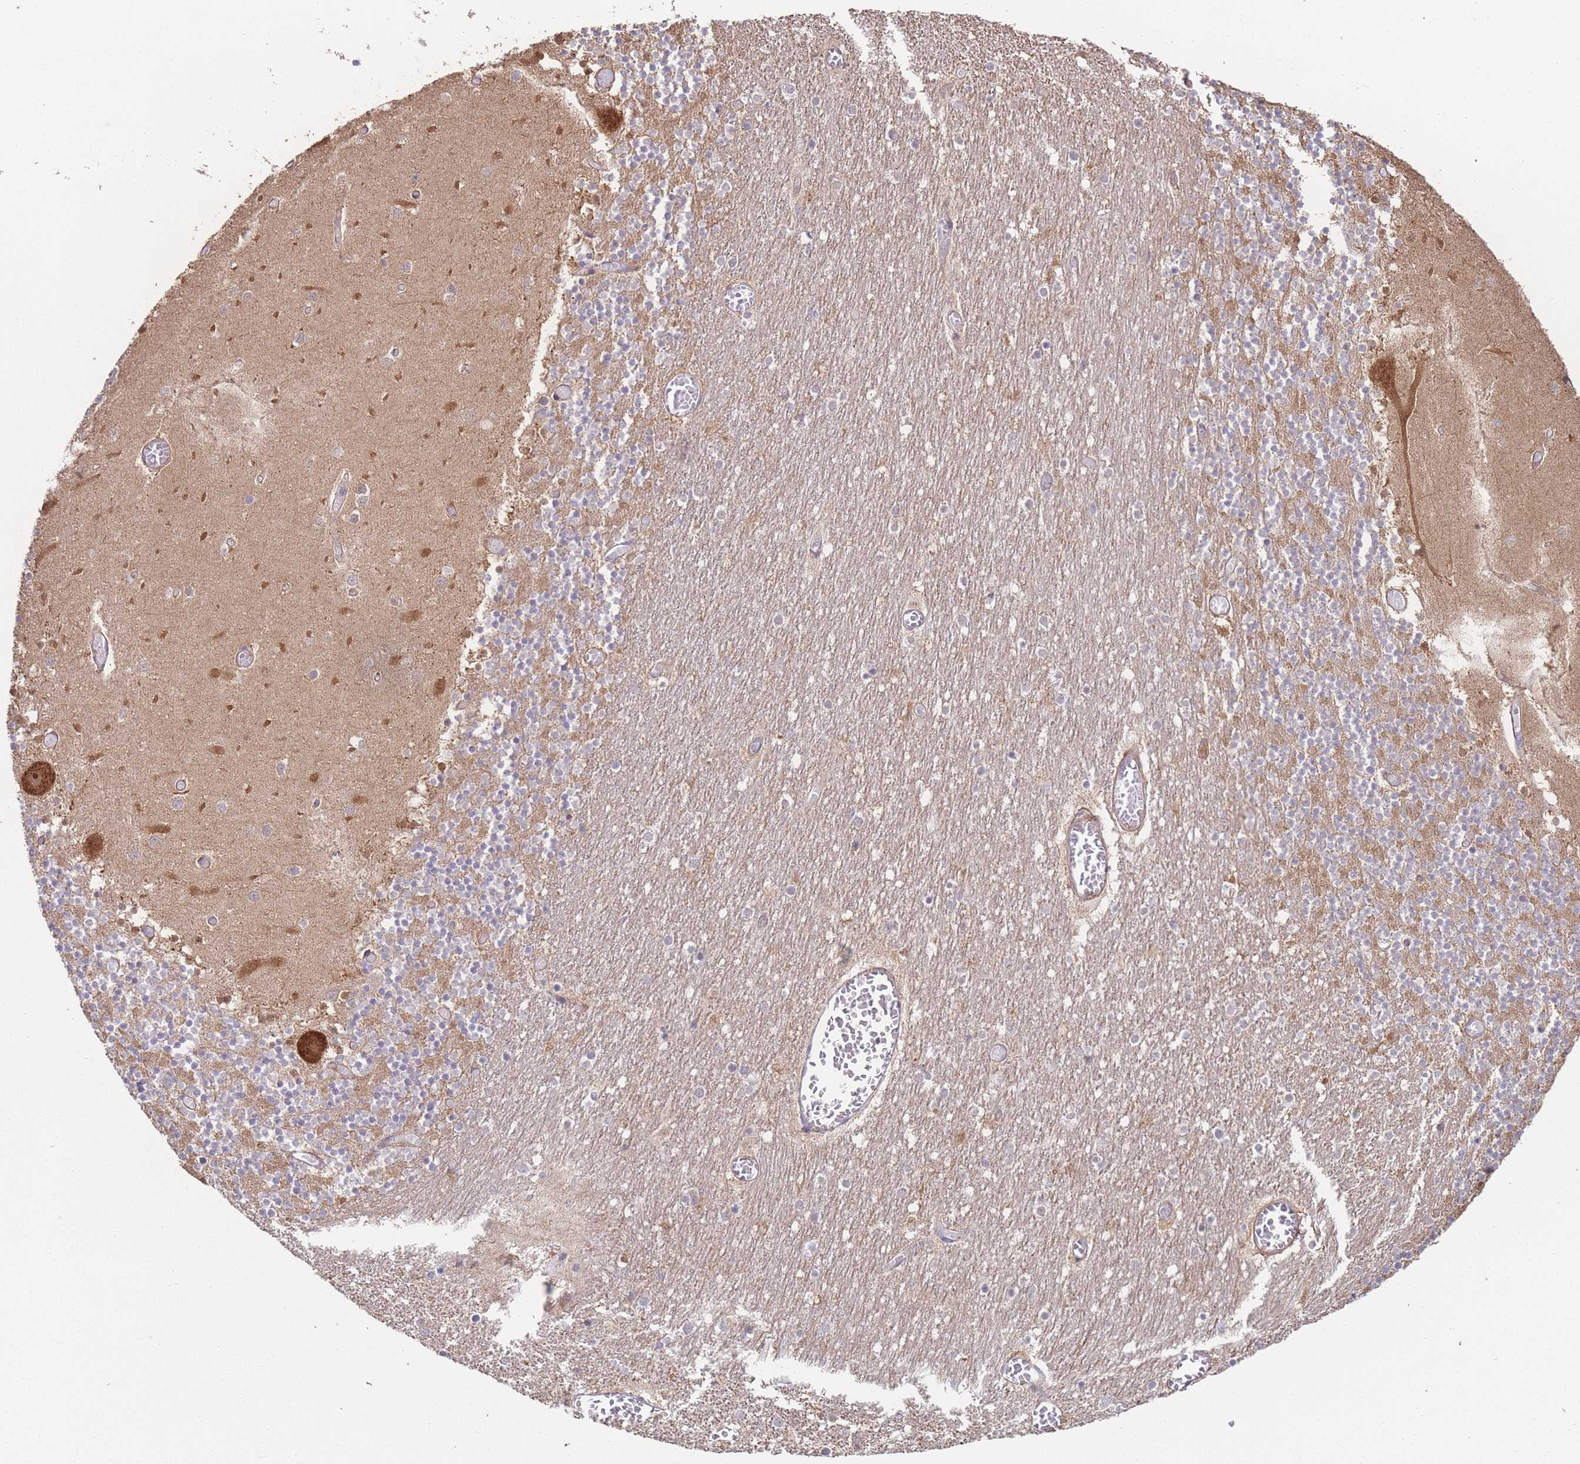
{"staining": {"intensity": "moderate", "quantity": "25%-75%", "location": "cytoplasmic/membranous"}, "tissue": "cerebellum", "cell_type": "Cells in granular layer", "image_type": "normal", "snomed": [{"axis": "morphology", "description": "Normal tissue, NOS"}, {"axis": "topography", "description": "Cerebellum"}], "caption": "The micrograph displays staining of unremarkable cerebellum, revealing moderate cytoplasmic/membranous protein expression (brown color) within cells in granular layer.", "gene": "PXMP4", "patient": {"sex": "female", "age": 28}}